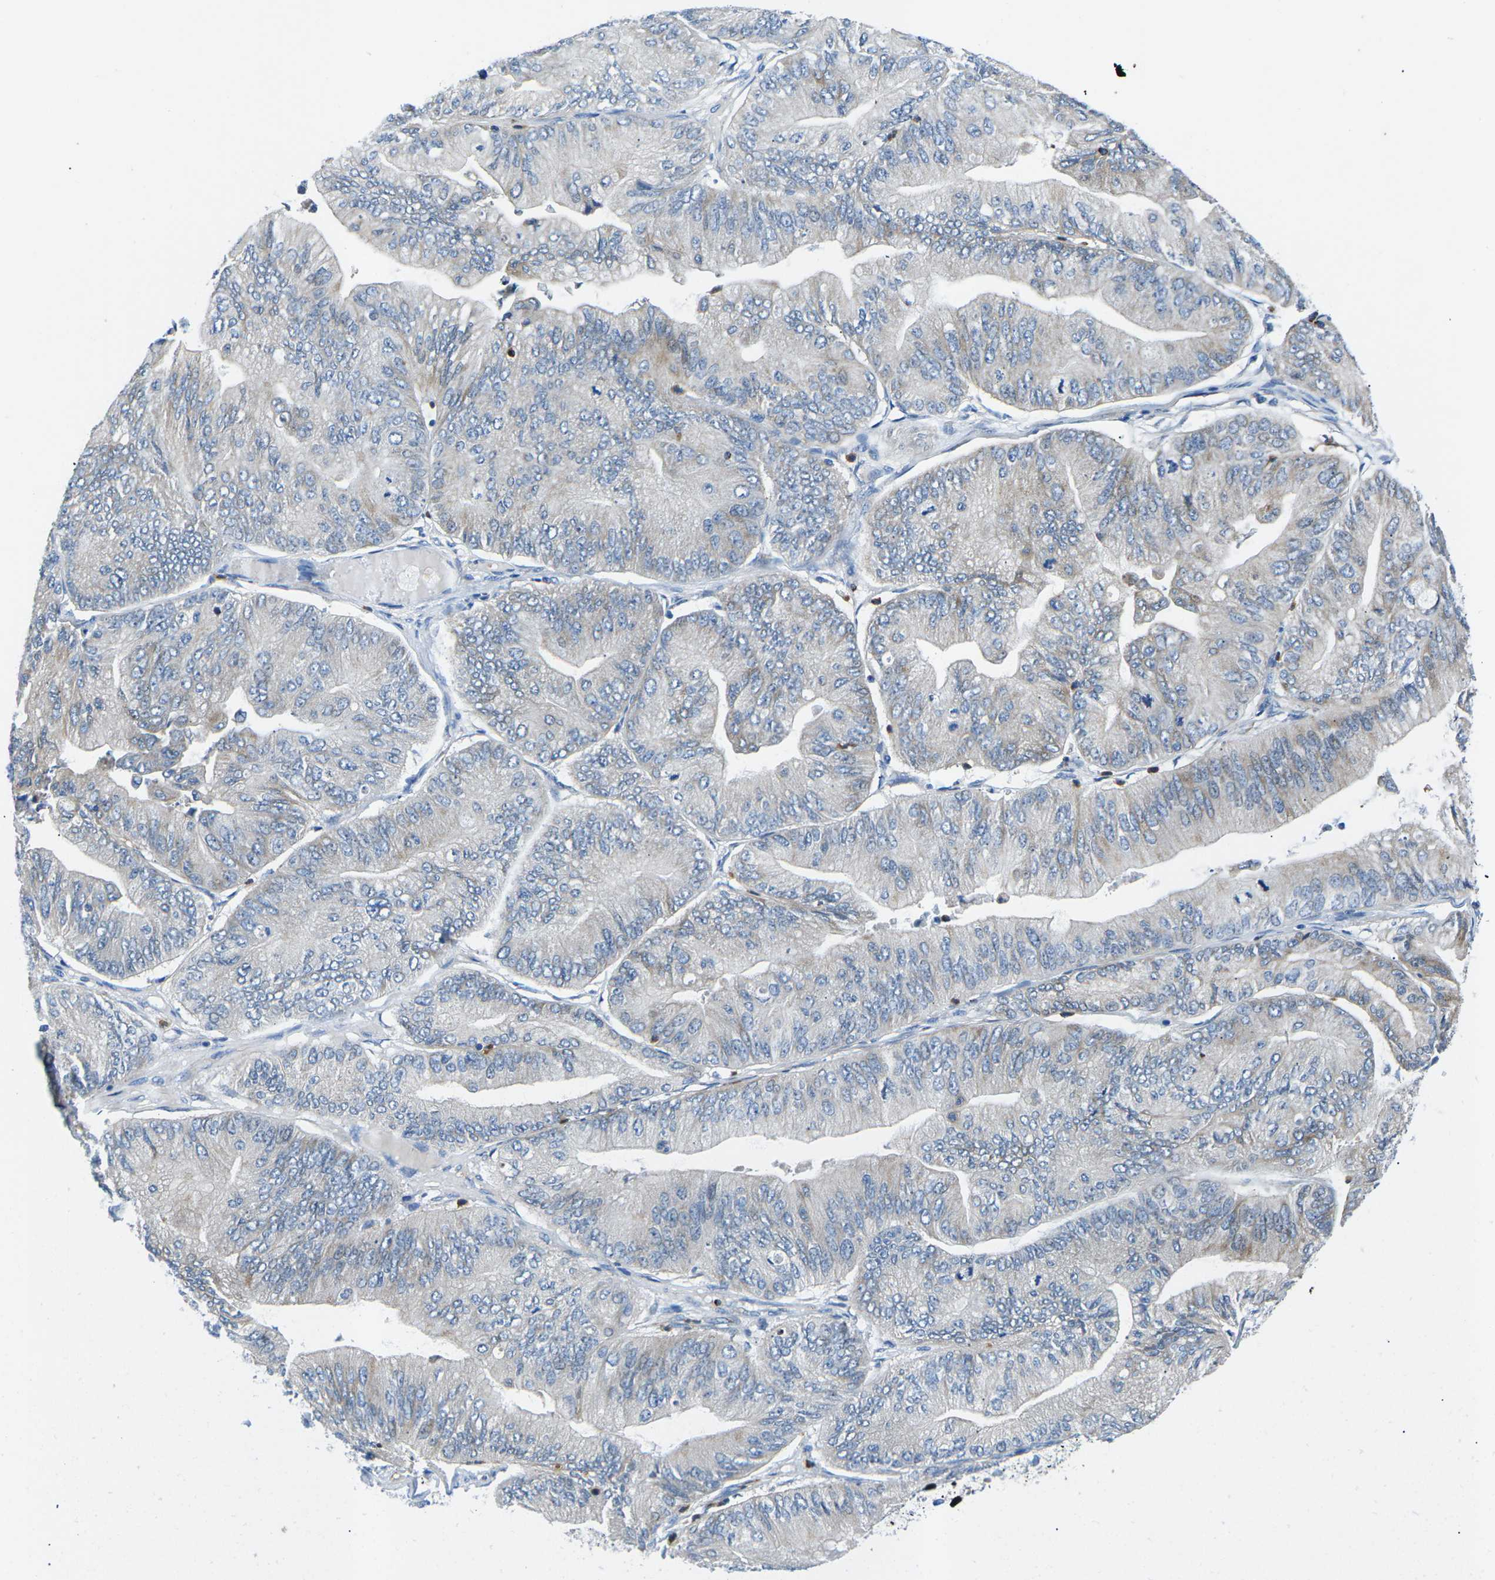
{"staining": {"intensity": "weak", "quantity": "<25%", "location": "cytoplasmic/membranous"}, "tissue": "ovarian cancer", "cell_type": "Tumor cells", "image_type": "cancer", "snomed": [{"axis": "morphology", "description": "Cystadenocarcinoma, mucinous, NOS"}, {"axis": "topography", "description": "Ovary"}], "caption": "The immunohistochemistry histopathology image has no significant expression in tumor cells of ovarian mucinous cystadenocarcinoma tissue.", "gene": "MC4R", "patient": {"sex": "female", "age": 61}}